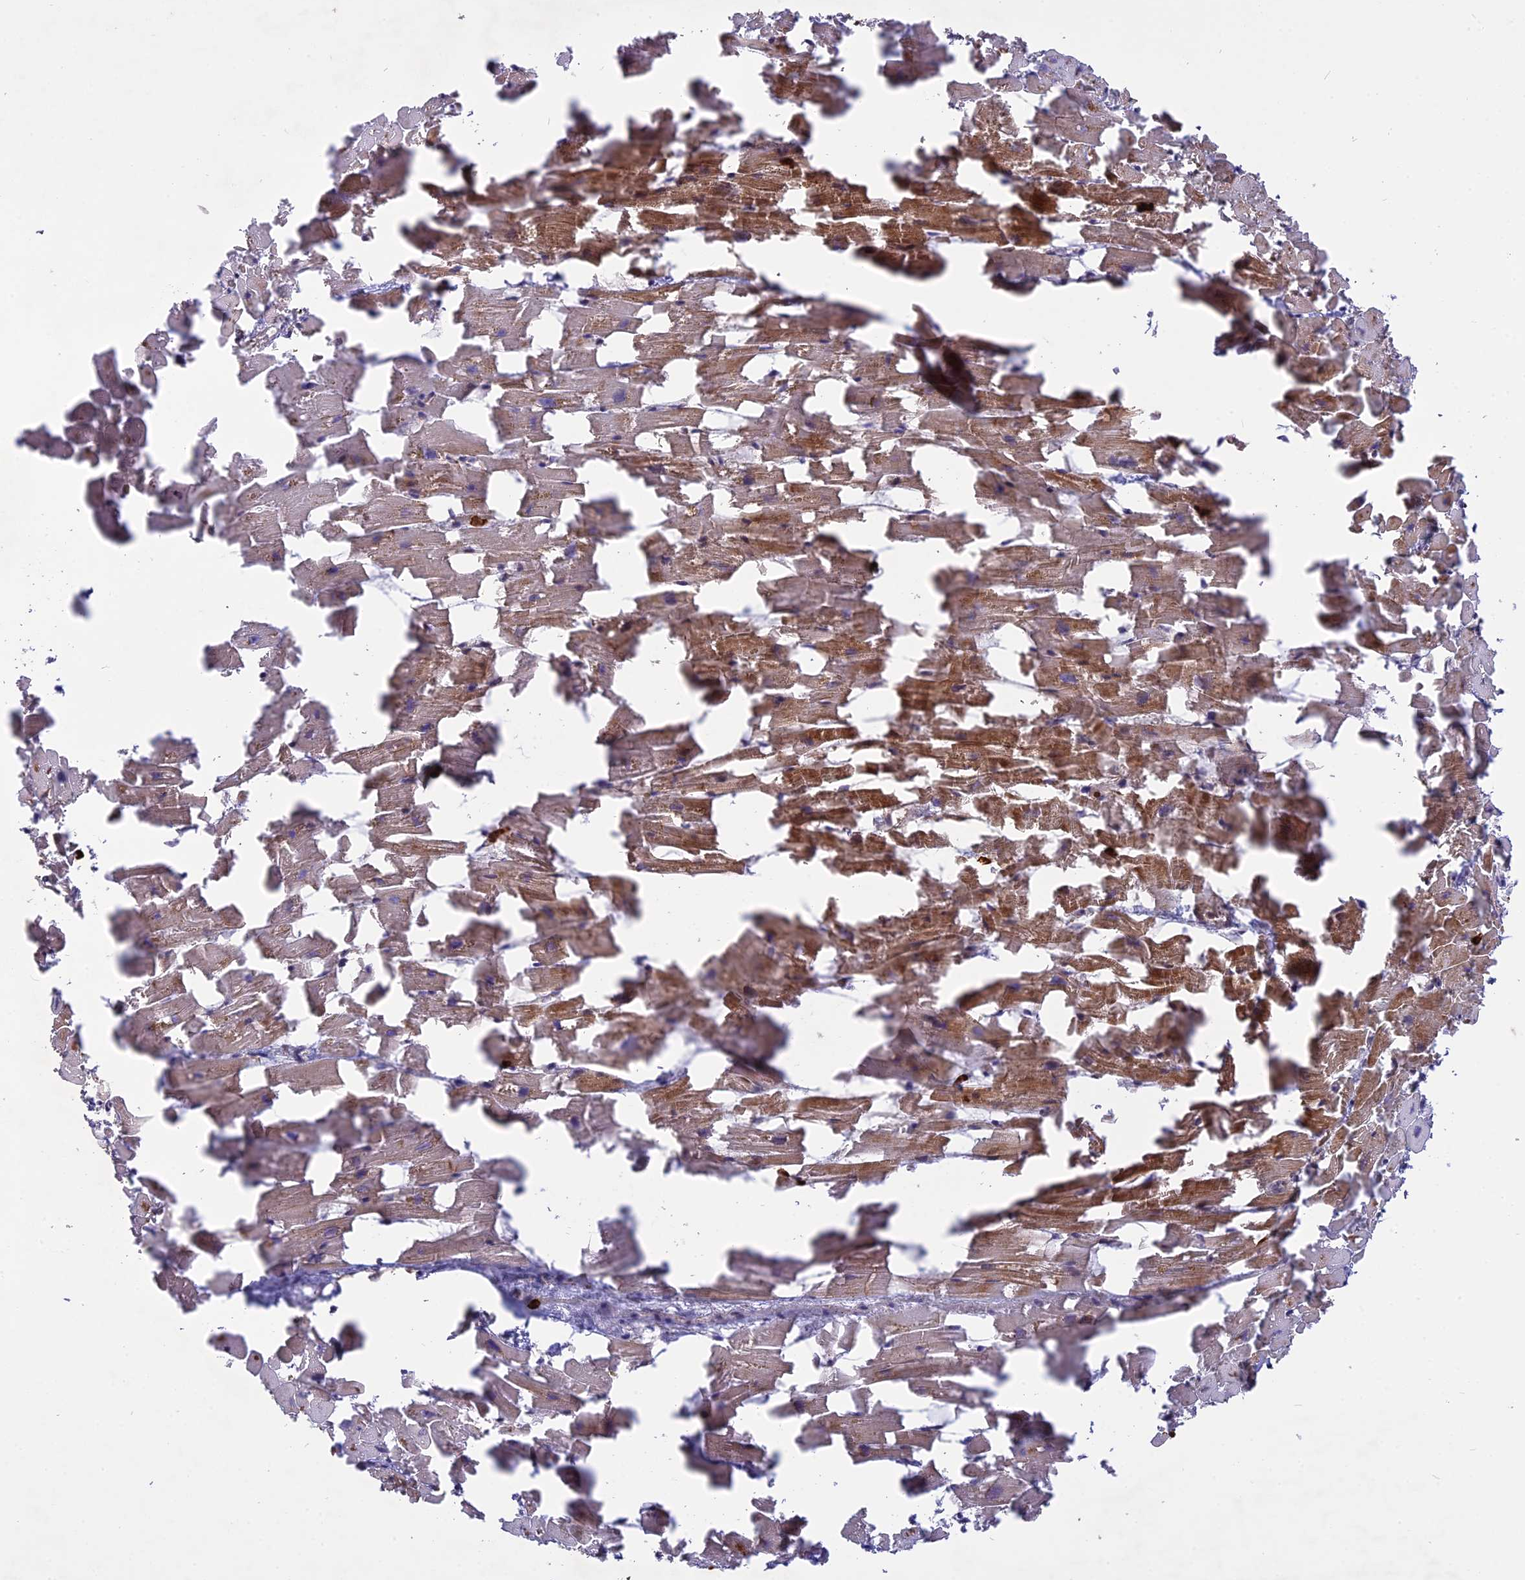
{"staining": {"intensity": "moderate", "quantity": ">75%", "location": "cytoplasmic/membranous"}, "tissue": "heart muscle", "cell_type": "Cardiomyocytes", "image_type": "normal", "snomed": [{"axis": "morphology", "description": "Normal tissue, NOS"}, {"axis": "topography", "description": "Heart"}], "caption": "IHC micrograph of unremarkable heart muscle: heart muscle stained using immunohistochemistry shows medium levels of moderate protein expression localized specifically in the cytoplasmic/membranous of cardiomyocytes, appearing as a cytoplasmic/membranous brown color.", "gene": "PHLDB3", "patient": {"sex": "female", "age": 64}}